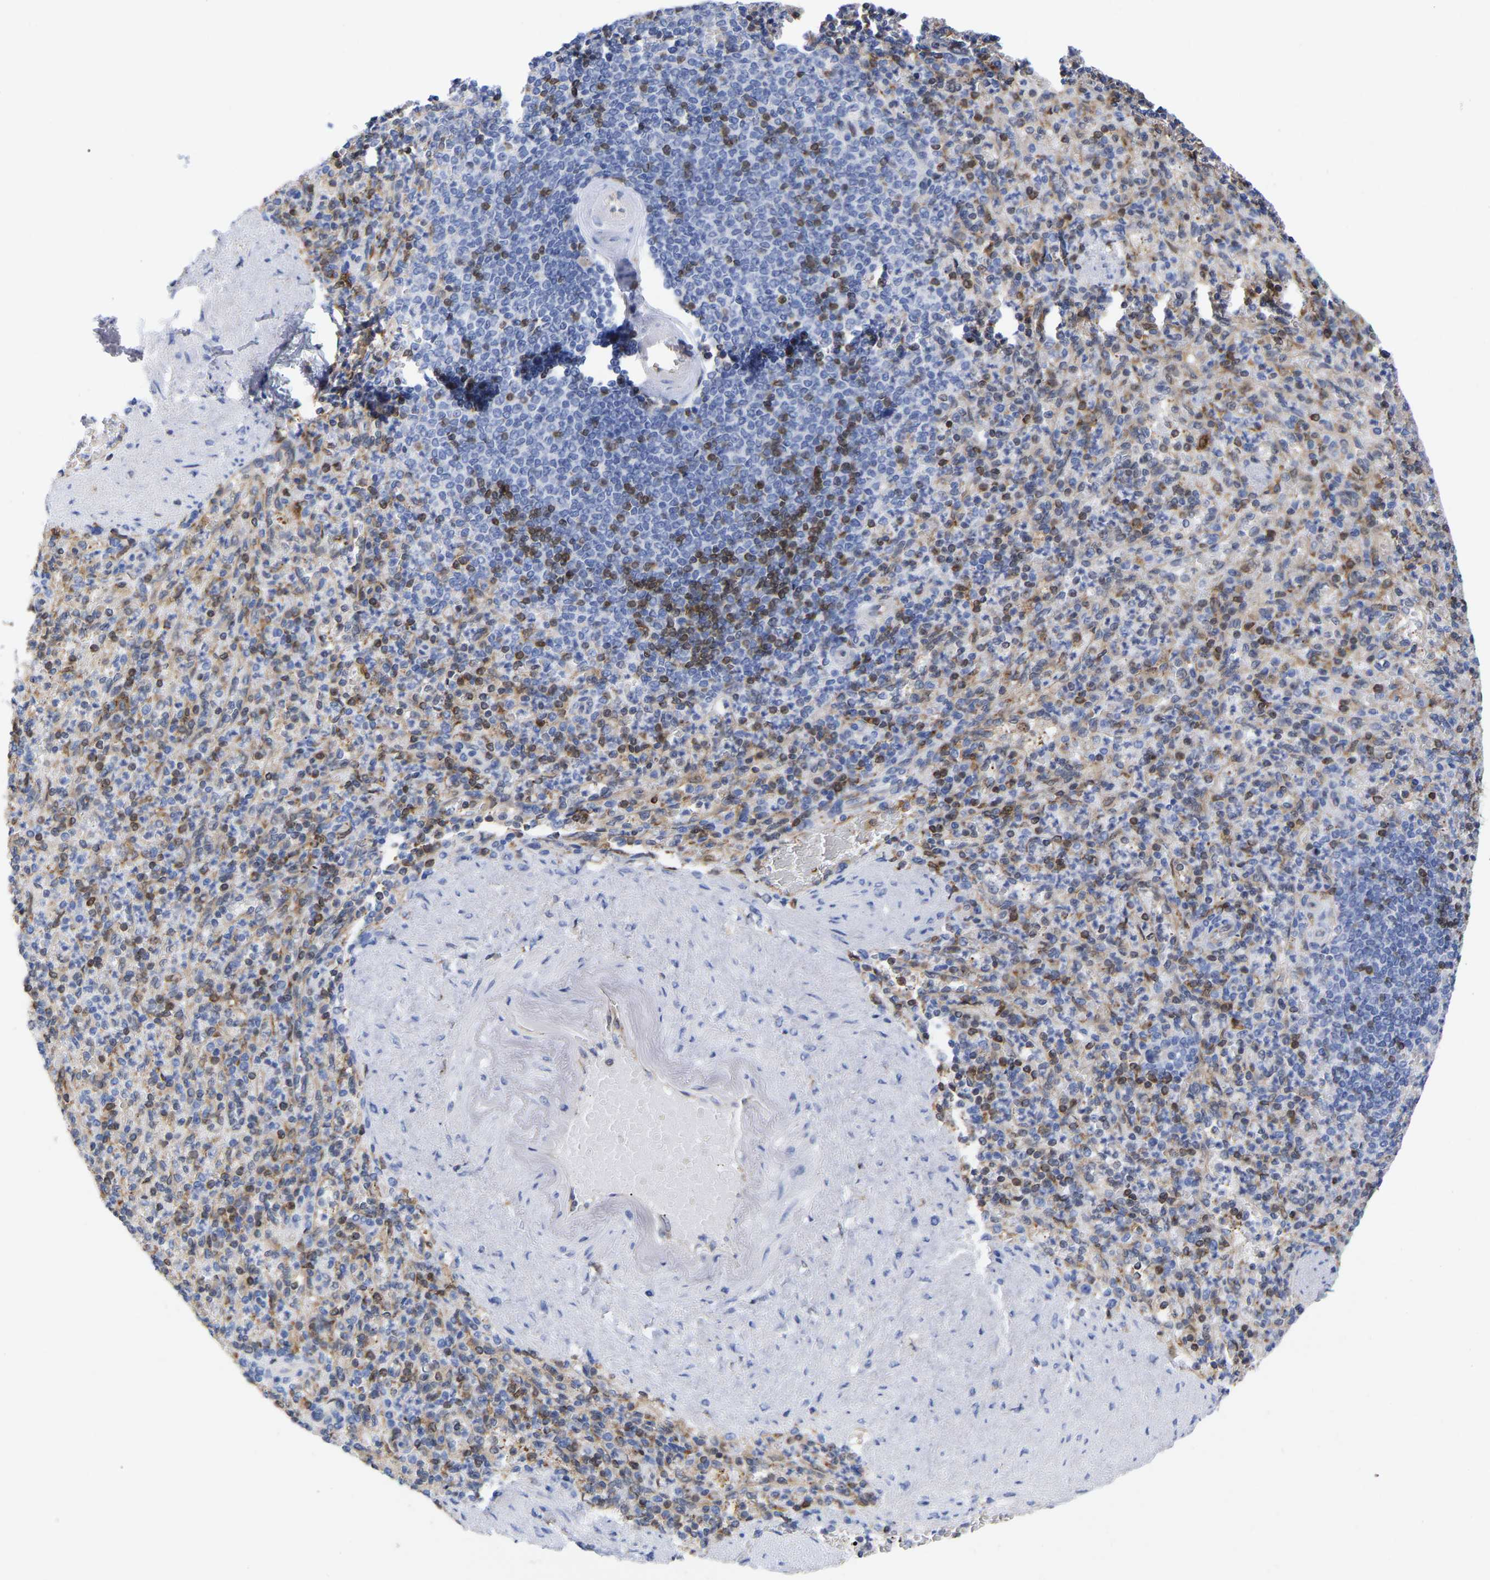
{"staining": {"intensity": "strong", "quantity": "<25%", "location": "cytoplasmic/membranous,nuclear"}, "tissue": "spleen", "cell_type": "Cells in red pulp", "image_type": "normal", "snomed": [{"axis": "morphology", "description": "Normal tissue, NOS"}, {"axis": "topography", "description": "Spleen"}], "caption": "Immunohistochemistry image of benign human spleen stained for a protein (brown), which shows medium levels of strong cytoplasmic/membranous,nuclear staining in about <25% of cells in red pulp.", "gene": "GIMAP4", "patient": {"sex": "female", "age": 74}}